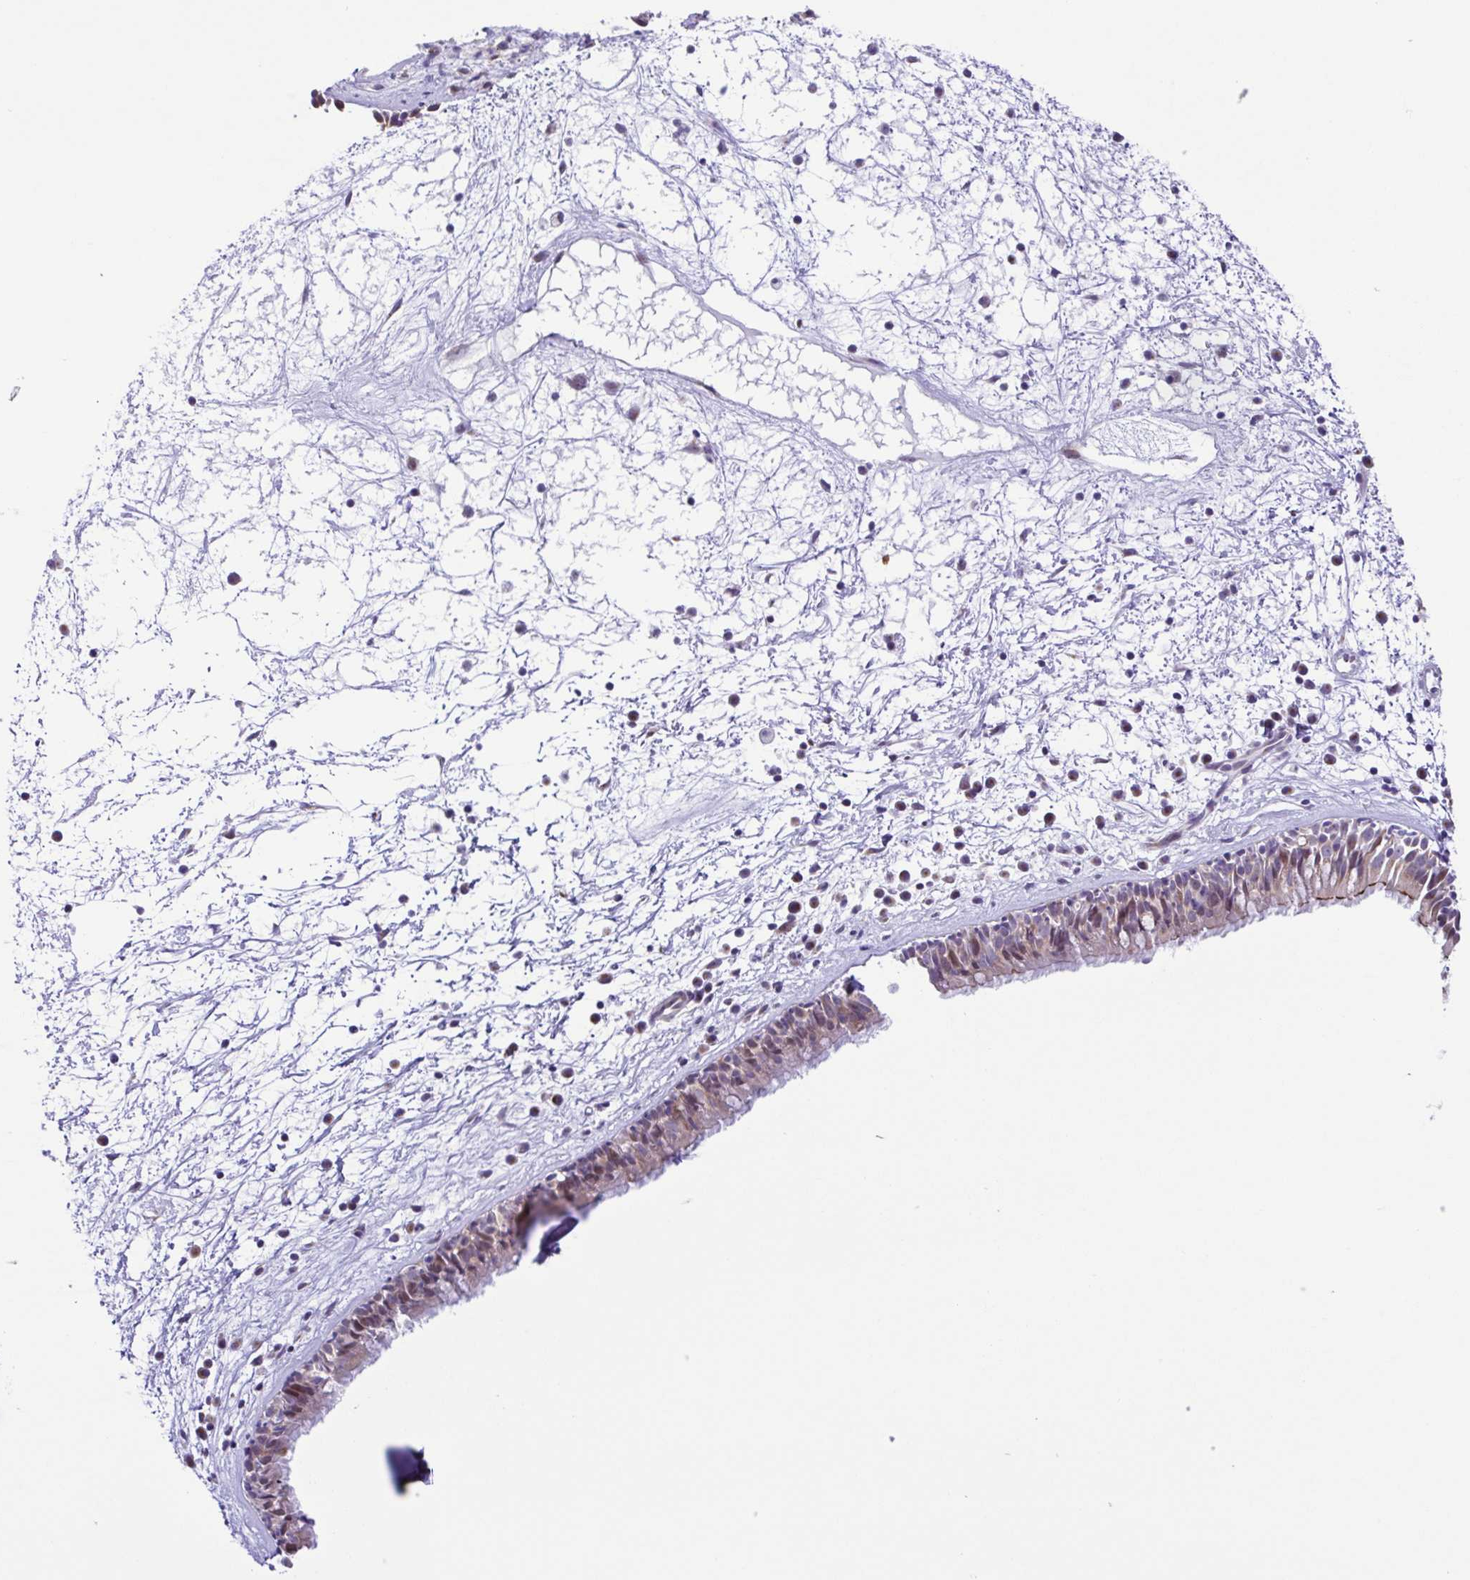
{"staining": {"intensity": "moderate", "quantity": "<25%", "location": "cytoplasmic/membranous"}, "tissue": "nasopharynx", "cell_type": "Respiratory epithelial cells", "image_type": "normal", "snomed": [{"axis": "morphology", "description": "Normal tissue, NOS"}, {"axis": "topography", "description": "Nasopharynx"}], "caption": "Nasopharynx stained with a brown dye exhibits moderate cytoplasmic/membranous positive expression in approximately <25% of respiratory epithelial cells.", "gene": "ENSG00000286022", "patient": {"sex": "male", "age": 24}}